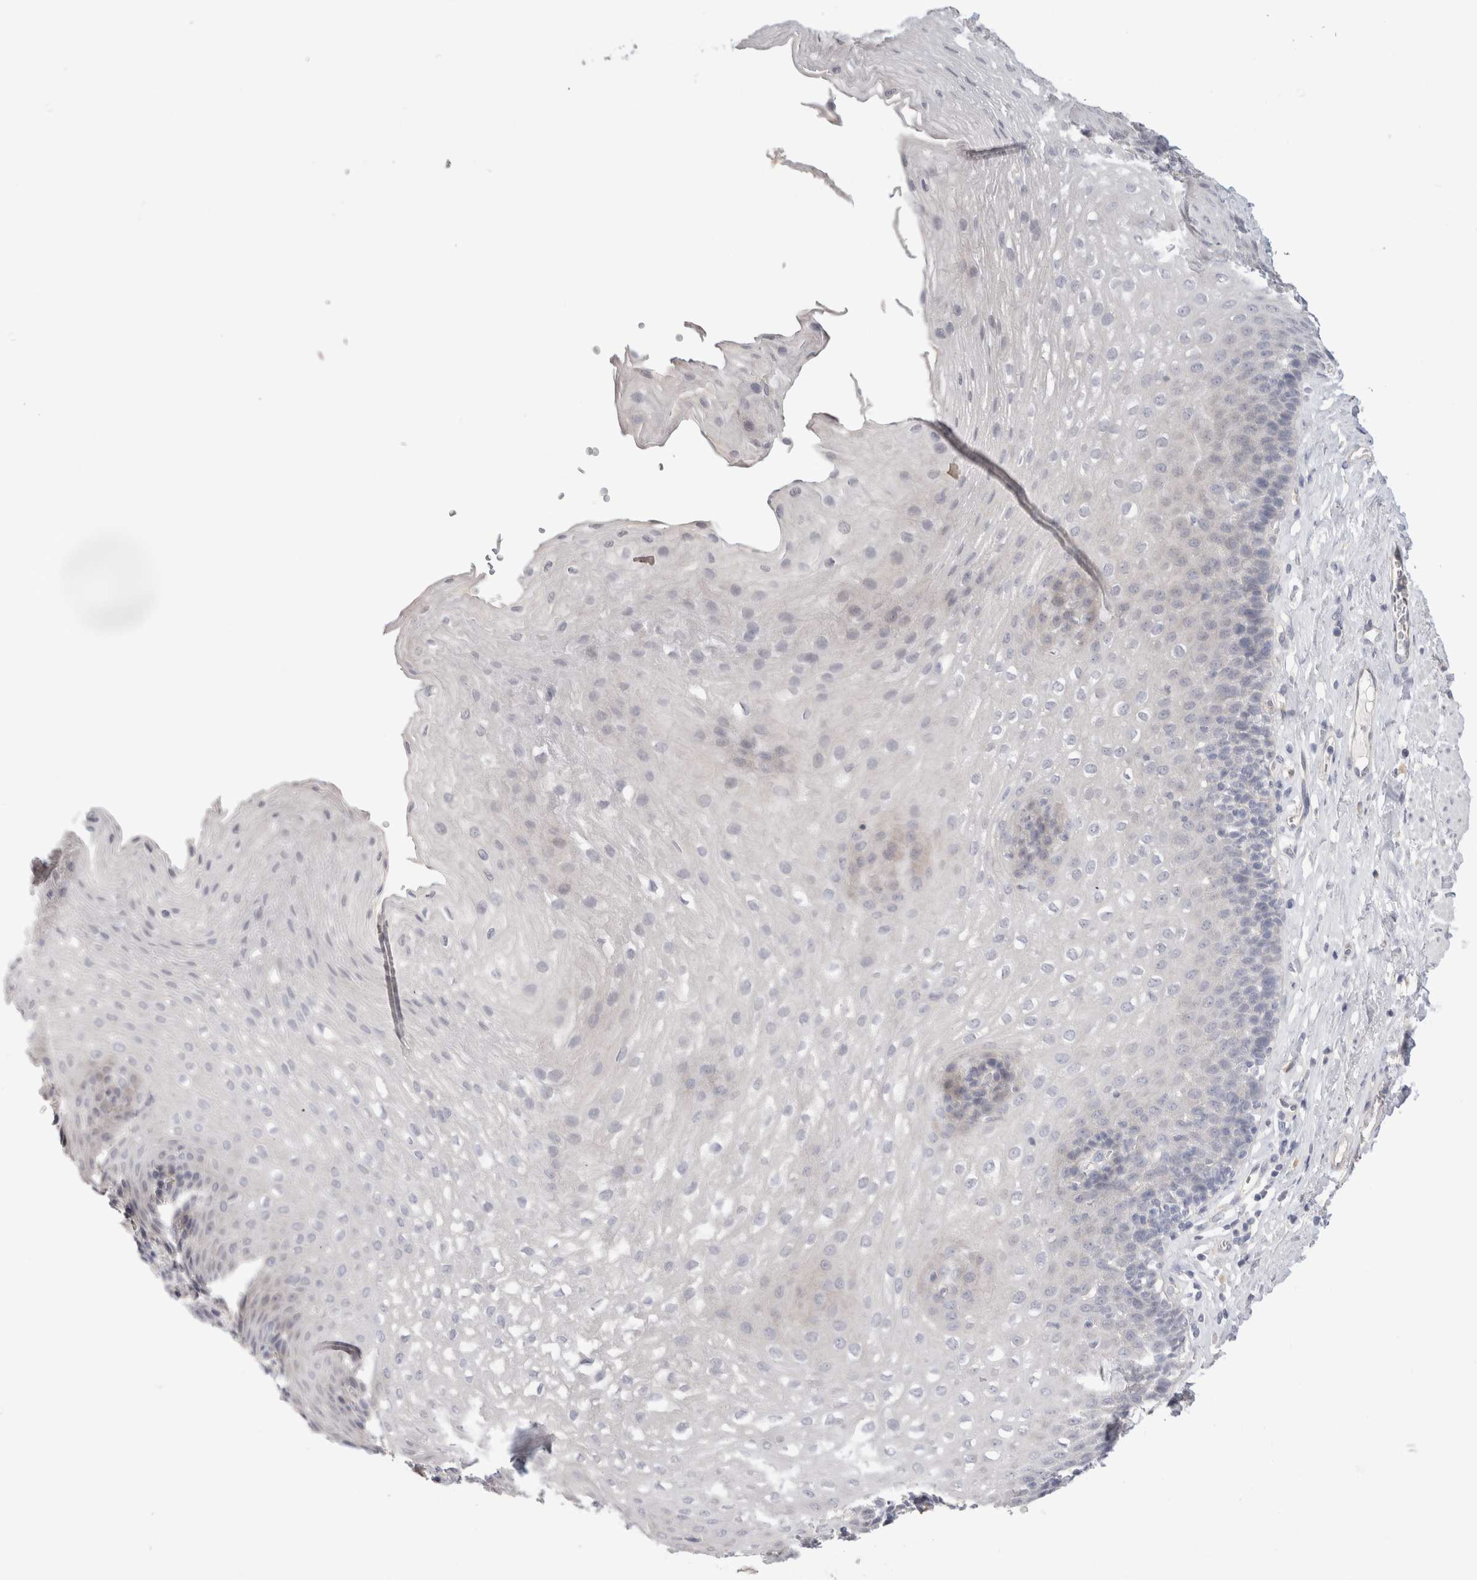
{"staining": {"intensity": "negative", "quantity": "none", "location": "none"}, "tissue": "esophagus", "cell_type": "Squamous epithelial cells", "image_type": "normal", "snomed": [{"axis": "morphology", "description": "Normal tissue, NOS"}, {"axis": "topography", "description": "Esophagus"}], "caption": "An immunohistochemistry (IHC) image of benign esophagus is shown. There is no staining in squamous epithelial cells of esophagus.", "gene": "AFP", "patient": {"sex": "female", "age": 66}}